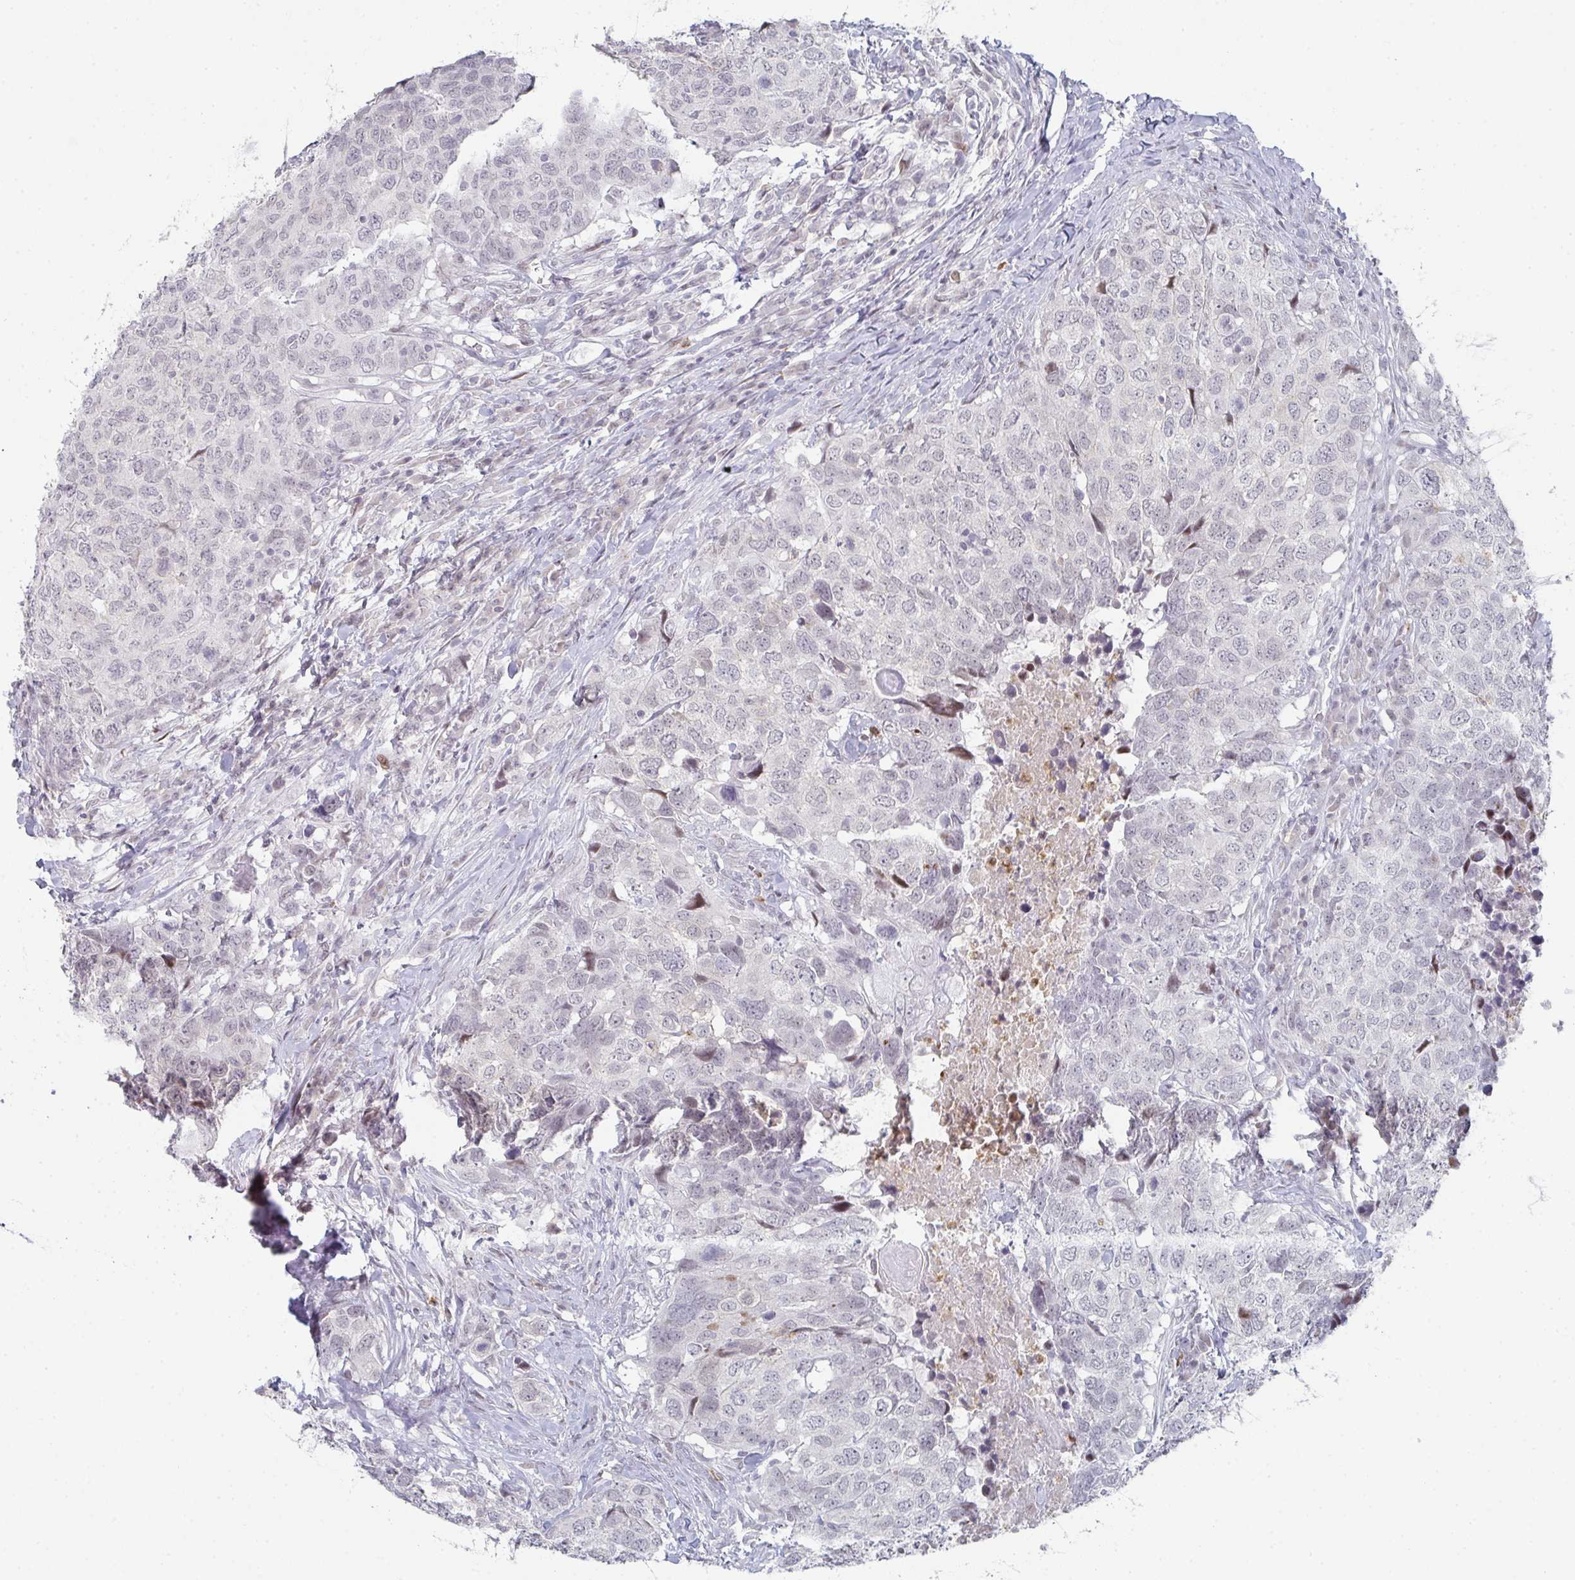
{"staining": {"intensity": "moderate", "quantity": "<25%", "location": "nuclear"}, "tissue": "head and neck cancer", "cell_type": "Tumor cells", "image_type": "cancer", "snomed": [{"axis": "morphology", "description": "Normal tissue, NOS"}, {"axis": "morphology", "description": "Squamous cell carcinoma, NOS"}, {"axis": "topography", "description": "Skeletal muscle"}, {"axis": "topography", "description": "Vascular tissue"}, {"axis": "topography", "description": "Peripheral nerve tissue"}, {"axis": "topography", "description": "Head-Neck"}], "caption": "Squamous cell carcinoma (head and neck) stained with DAB immunohistochemistry demonstrates low levels of moderate nuclear positivity in approximately <25% of tumor cells. The staining is performed using DAB (3,3'-diaminobenzidine) brown chromogen to label protein expression. The nuclei are counter-stained blue using hematoxylin.", "gene": "LIN54", "patient": {"sex": "male", "age": 66}}